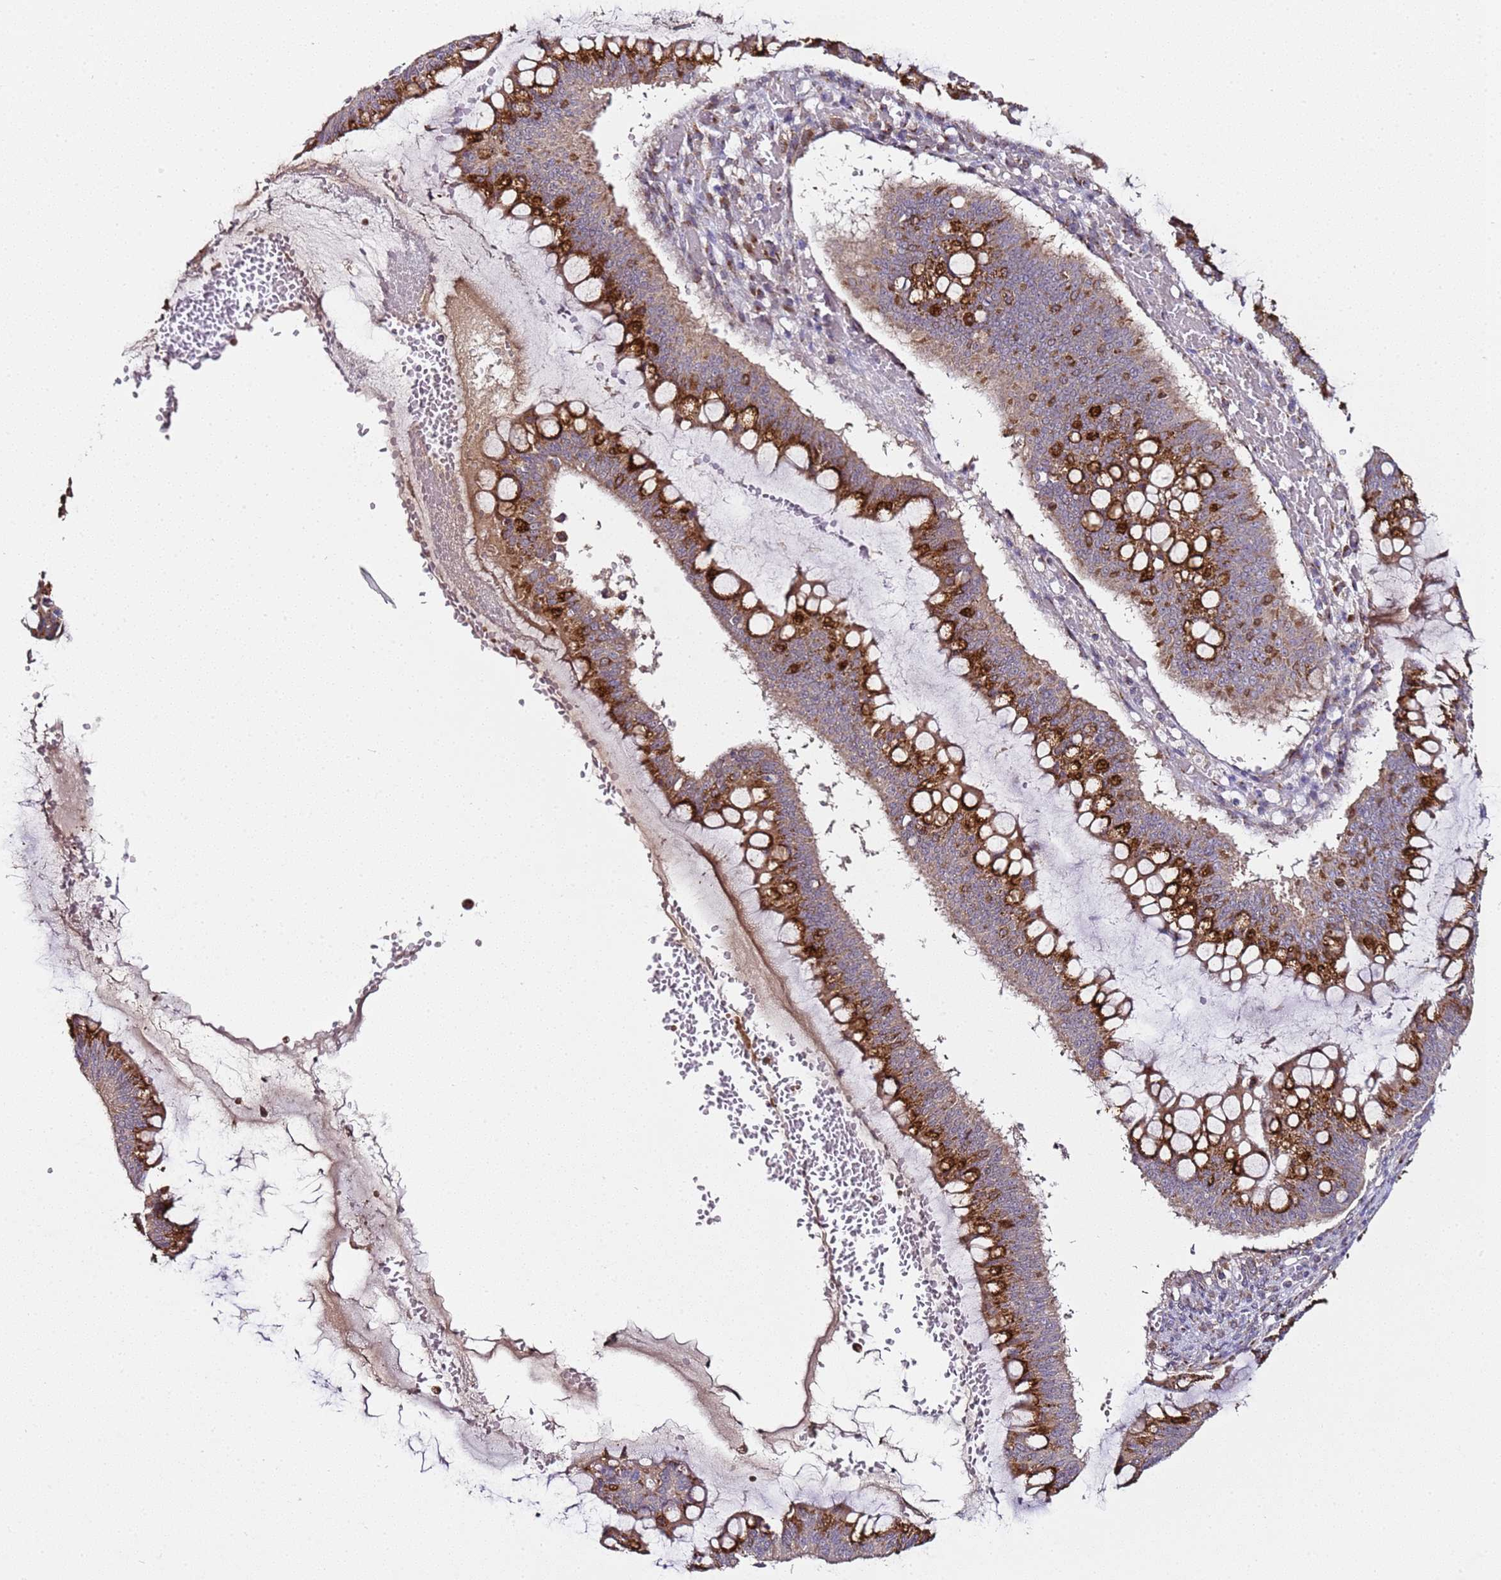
{"staining": {"intensity": "strong", "quantity": ">75%", "location": "cytoplasmic/membranous"}, "tissue": "ovarian cancer", "cell_type": "Tumor cells", "image_type": "cancer", "snomed": [{"axis": "morphology", "description": "Cystadenocarcinoma, mucinous, NOS"}, {"axis": "topography", "description": "Ovary"}], "caption": "Ovarian mucinous cystadenocarcinoma stained for a protein (brown) exhibits strong cytoplasmic/membranous positive positivity in about >75% of tumor cells.", "gene": "MRPL49", "patient": {"sex": "female", "age": 73}}